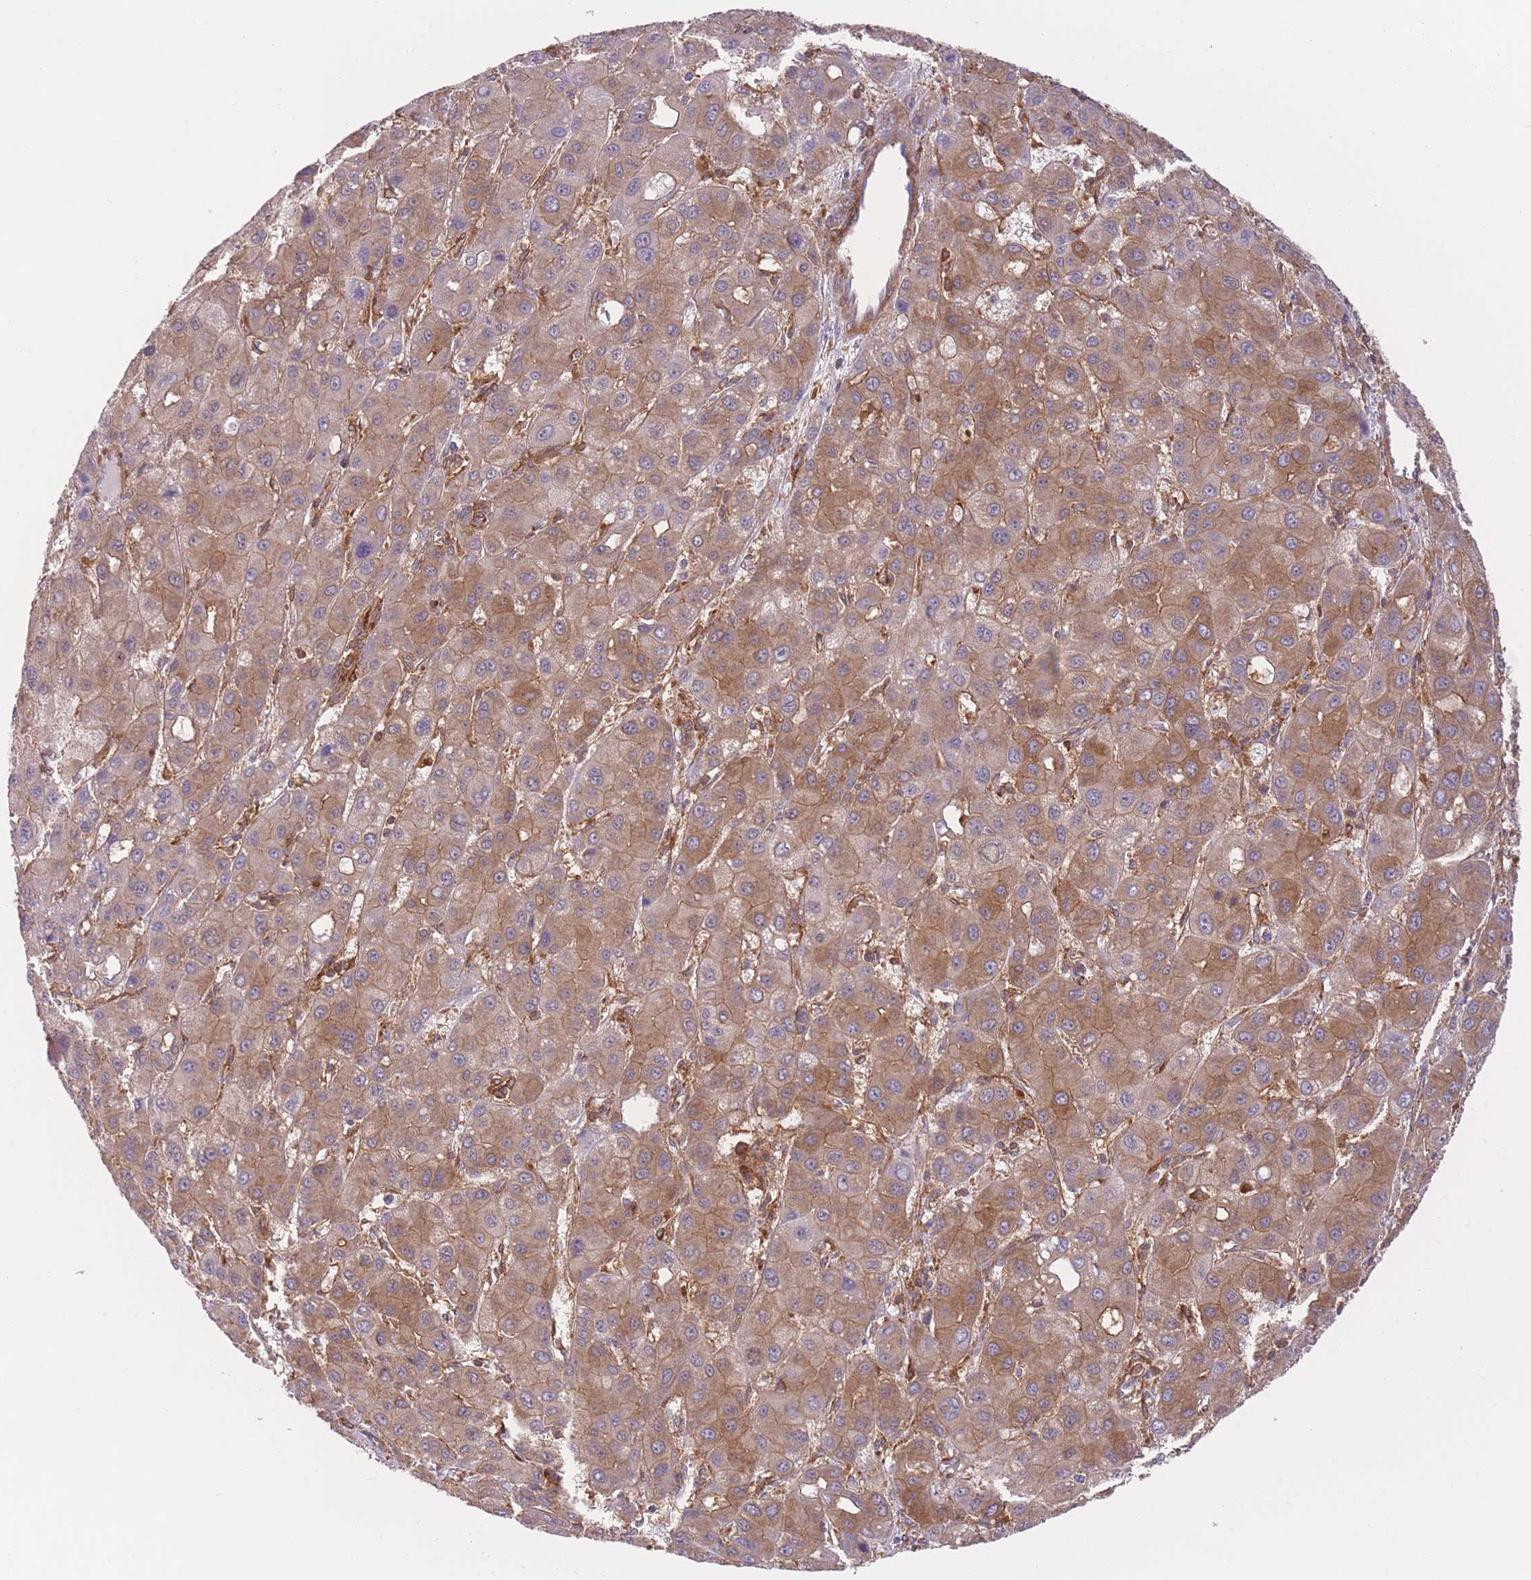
{"staining": {"intensity": "moderate", "quantity": ">75%", "location": "cytoplasmic/membranous"}, "tissue": "liver cancer", "cell_type": "Tumor cells", "image_type": "cancer", "snomed": [{"axis": "morphology", "description": "Carcinoma, Hepatocellular, NOS"}, {"axis": "topography", "description": "Liver"}], "caption": "This is a micrograph of IHC staining of liver hepatocellular carcinoma, which shows moderate staining in the cytoplasmic/membranous of tumor cells.", "gene": "PRKAR1A", "patient": {"sex": "male", "age": 55}}